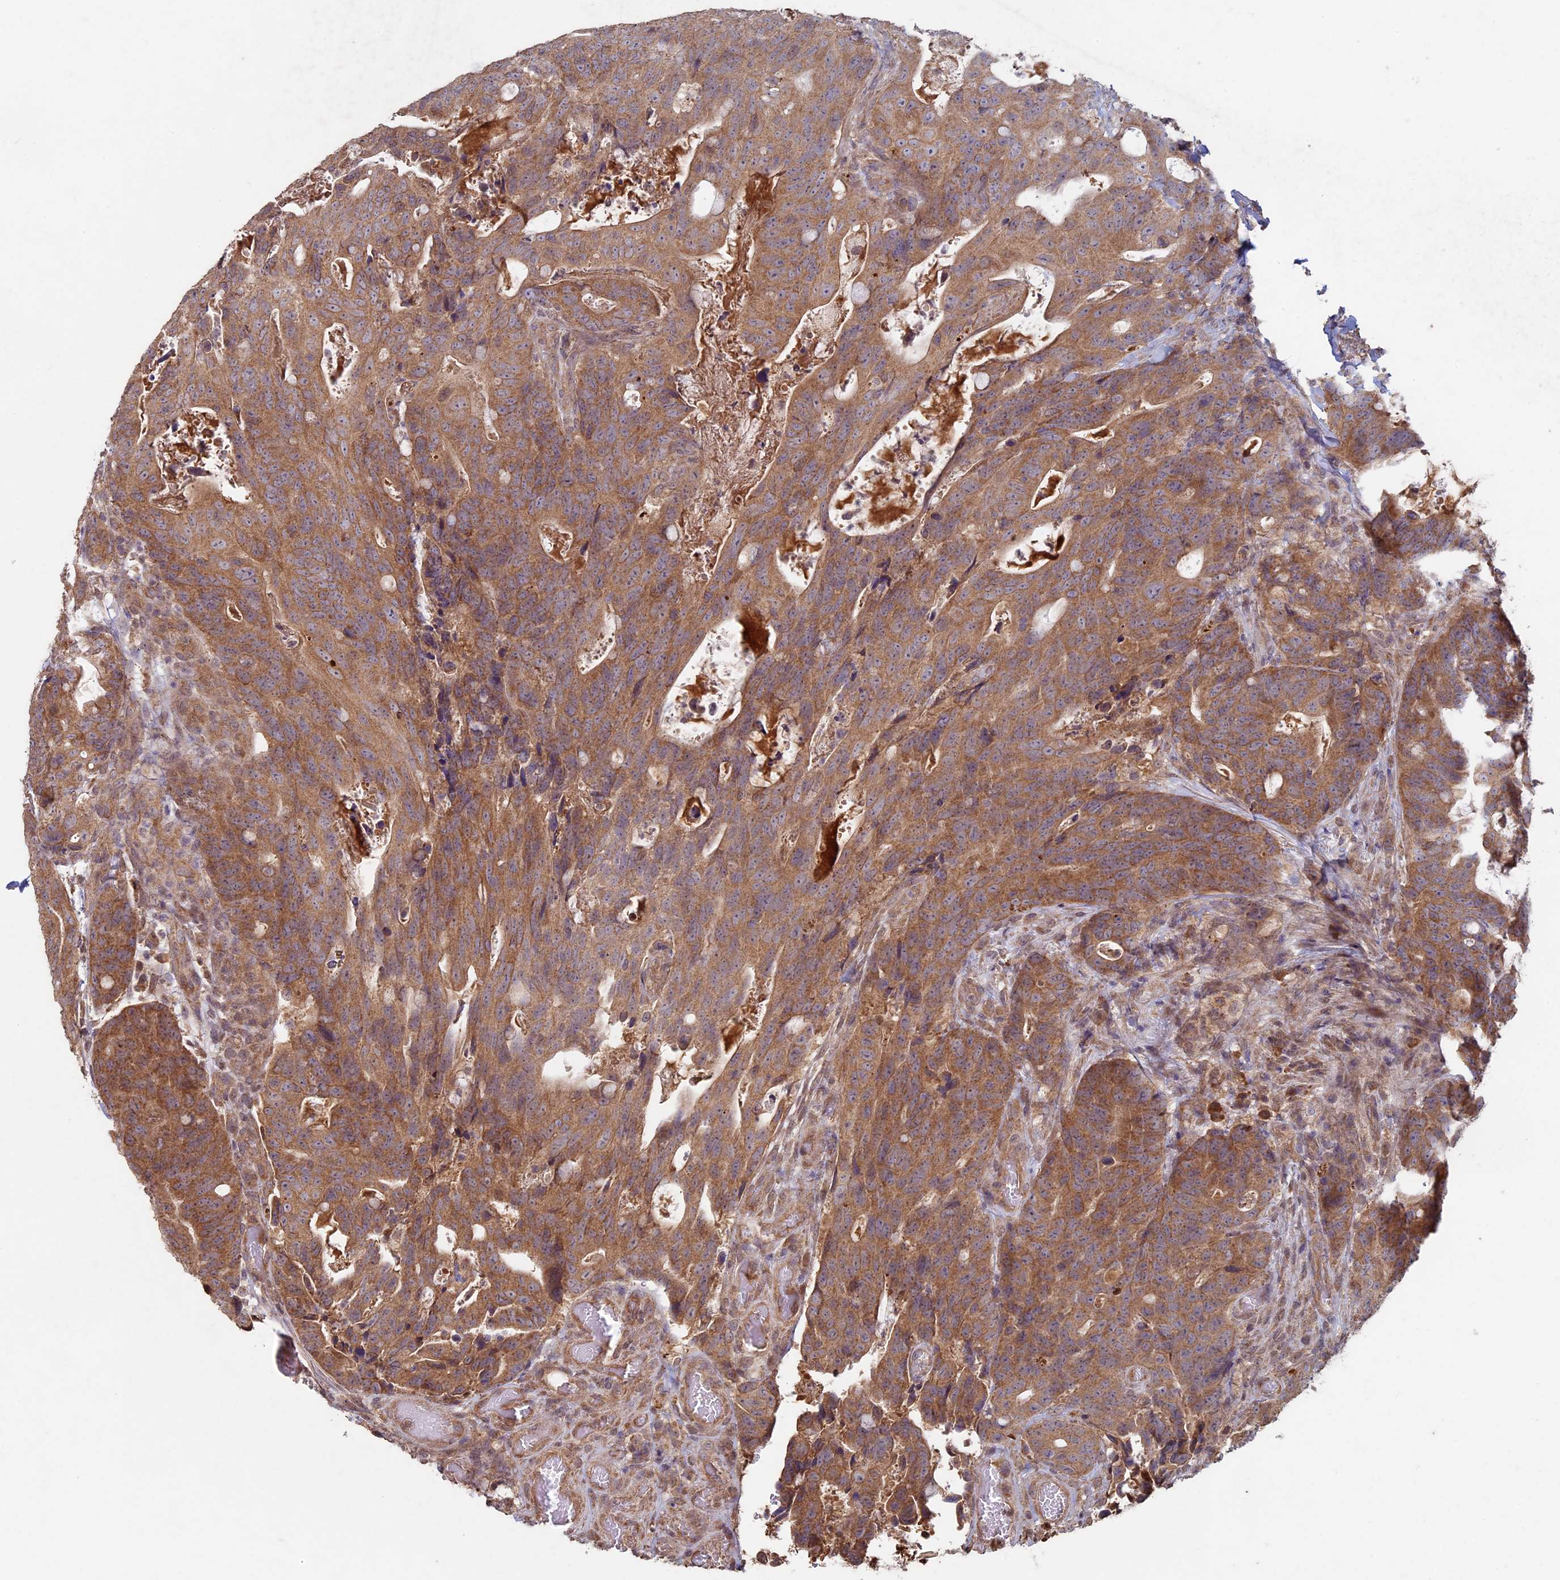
{"staining": {"intensity": "moderate", "quantity": ">75%", "location": "cytoplasmic/membranous"}, "tissue": "colorectal cancer", "cell_type": "Tumor cells", "image_type": "cancer", "snomed": [{"axis": "morphology", "description": "Adenocarcinoma, NOS"}, {"axis": "topography", "description": "Colon"}], "caption": "This is a histology image of immunohistochemistry staining of adenocarcinoma (colorectal), which shows moderate staining in the cytoplasmic/membranous of tumor cells.", "gene": "RCCD1", "patient": {"sex": "female", "age": 82}}